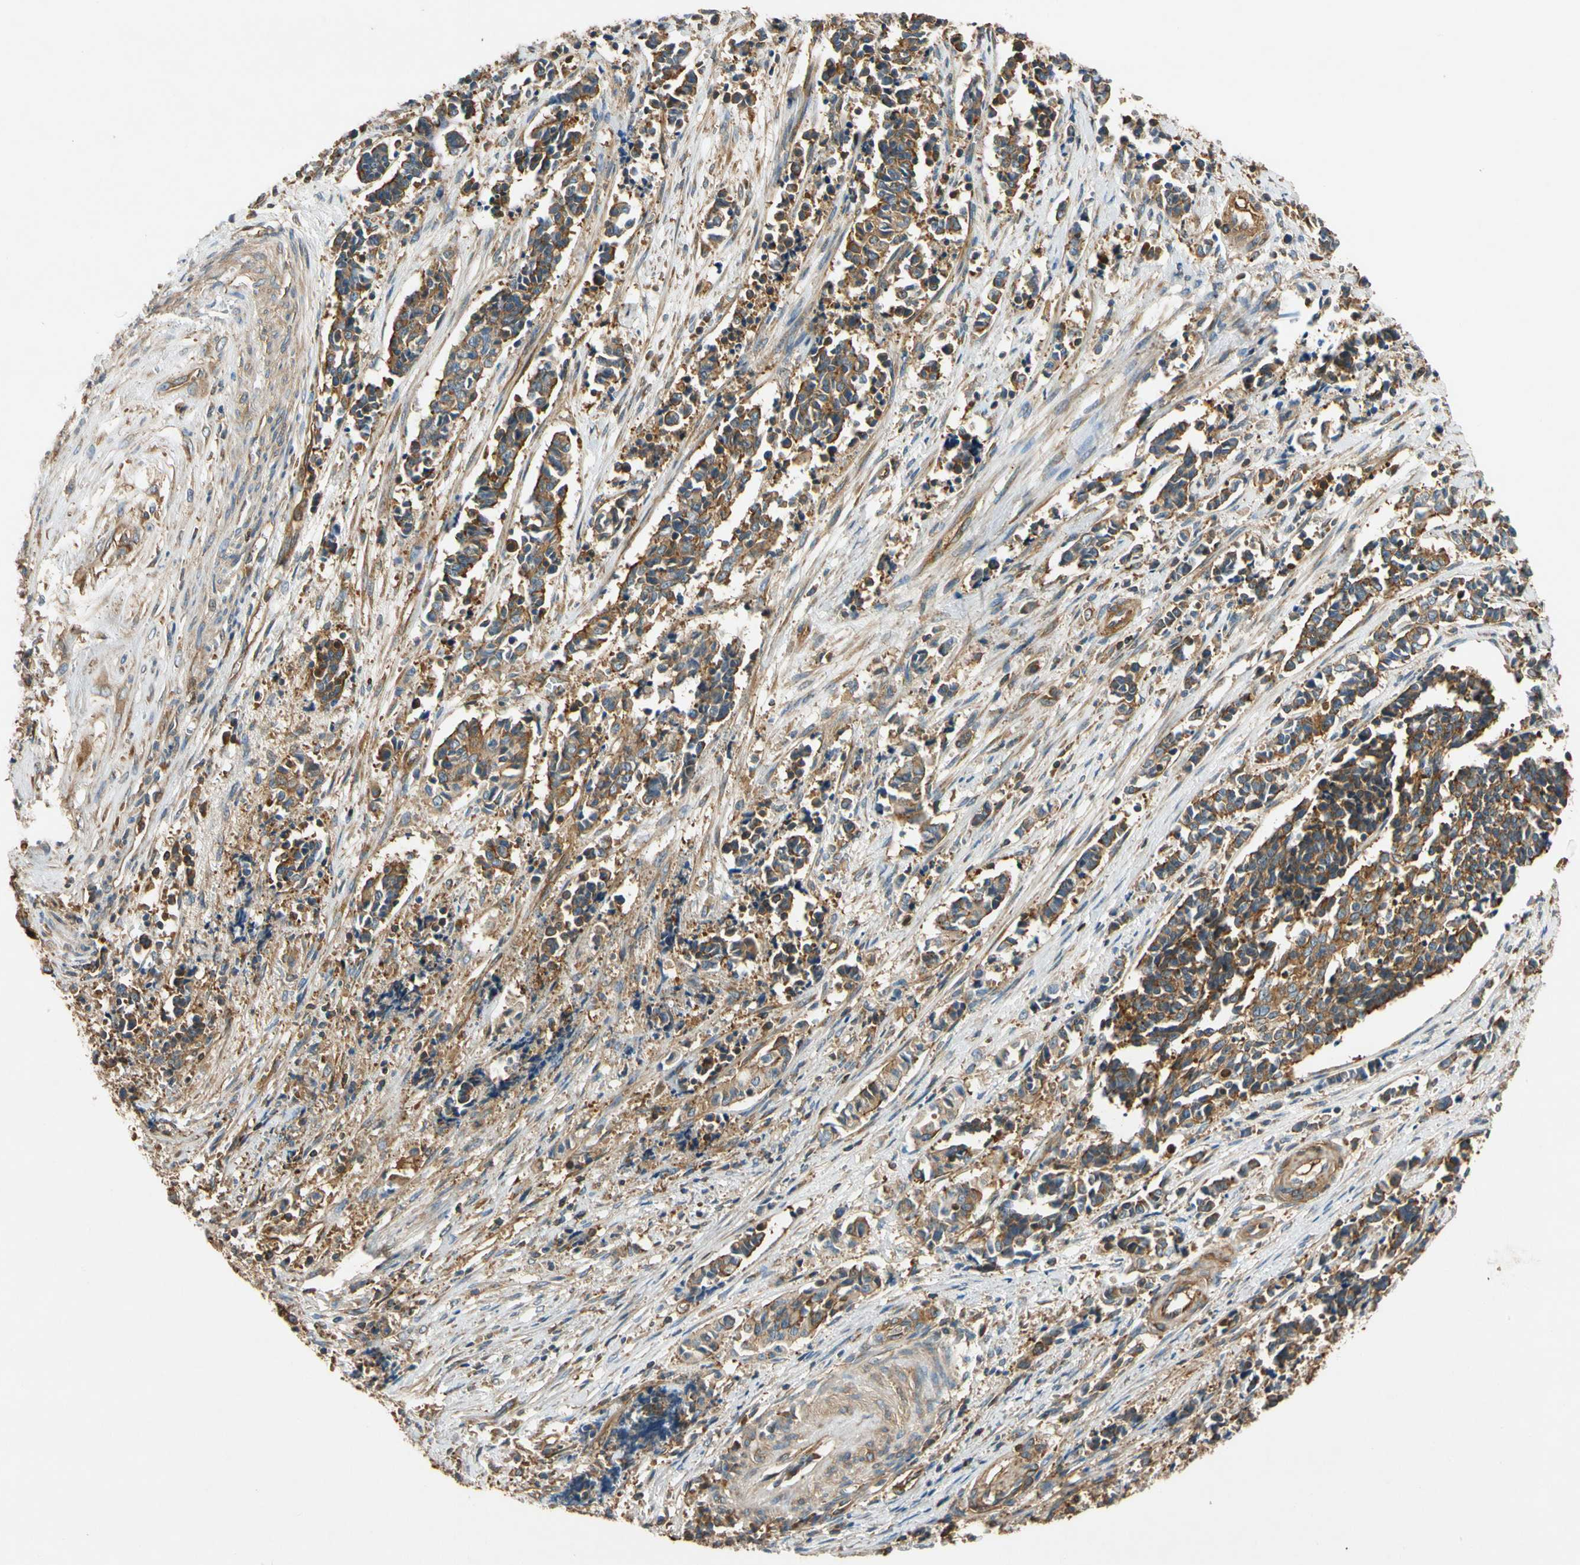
{"staining": {"intensity": "moderate", "quantity": ">75%", "location": "cytoplasmic/membranous"}, "tissue": "cervical cancer", "cell_type": "Tumor cells", "image_type": "cancer", "snomed": [{"axis": "morphology", "description": "Squamous cell carcinoma, NOS"}, {"axis": "topography", "description": "Cervix"}], "caption": "Protein expression analysis of cervical squamous cell carcinoma demonstrates moderate cytoplasmic/membranous expression in approximately >75% of tumor cells.", "gene": "TCP11L1", "patient": {"sex": "female", "age": 35}}